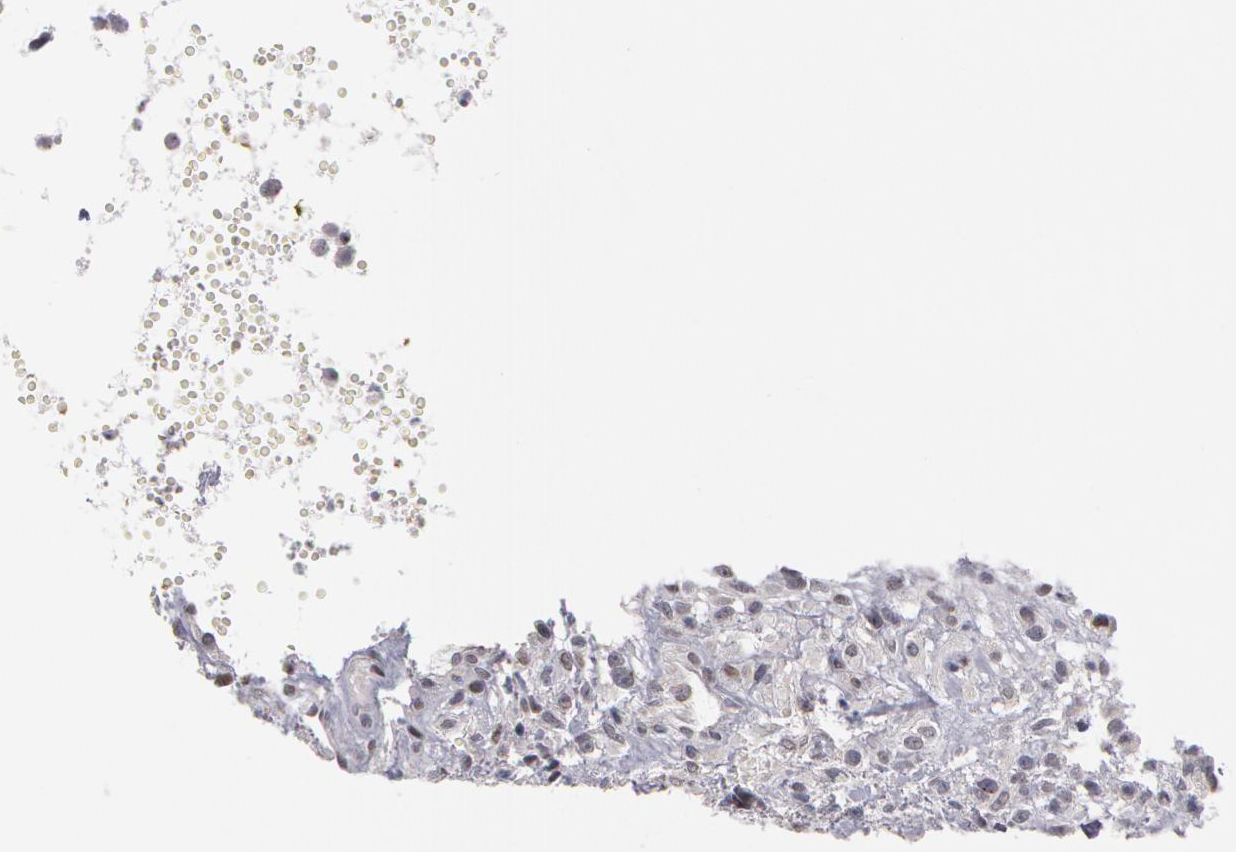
{"staining": {"intensity": "weak", "quantity": "<25%", "location": "nuclear"}, "tissue": "glioma", "cell_type": "Tumor cells", "image_type": "cancer", "snomed": [{"axis": "morphology", "description": "Glioma, malignant, High grade"}, {"axis": "topography", "description": "Brain"}], "caption": "Immunohistochemistry micrograph of glioma stained for a protein (brown), which exhibits no positivity in tumor cells.", "gene": "PRICKLE1", "patient": {"sex": "male", "age": 66}}